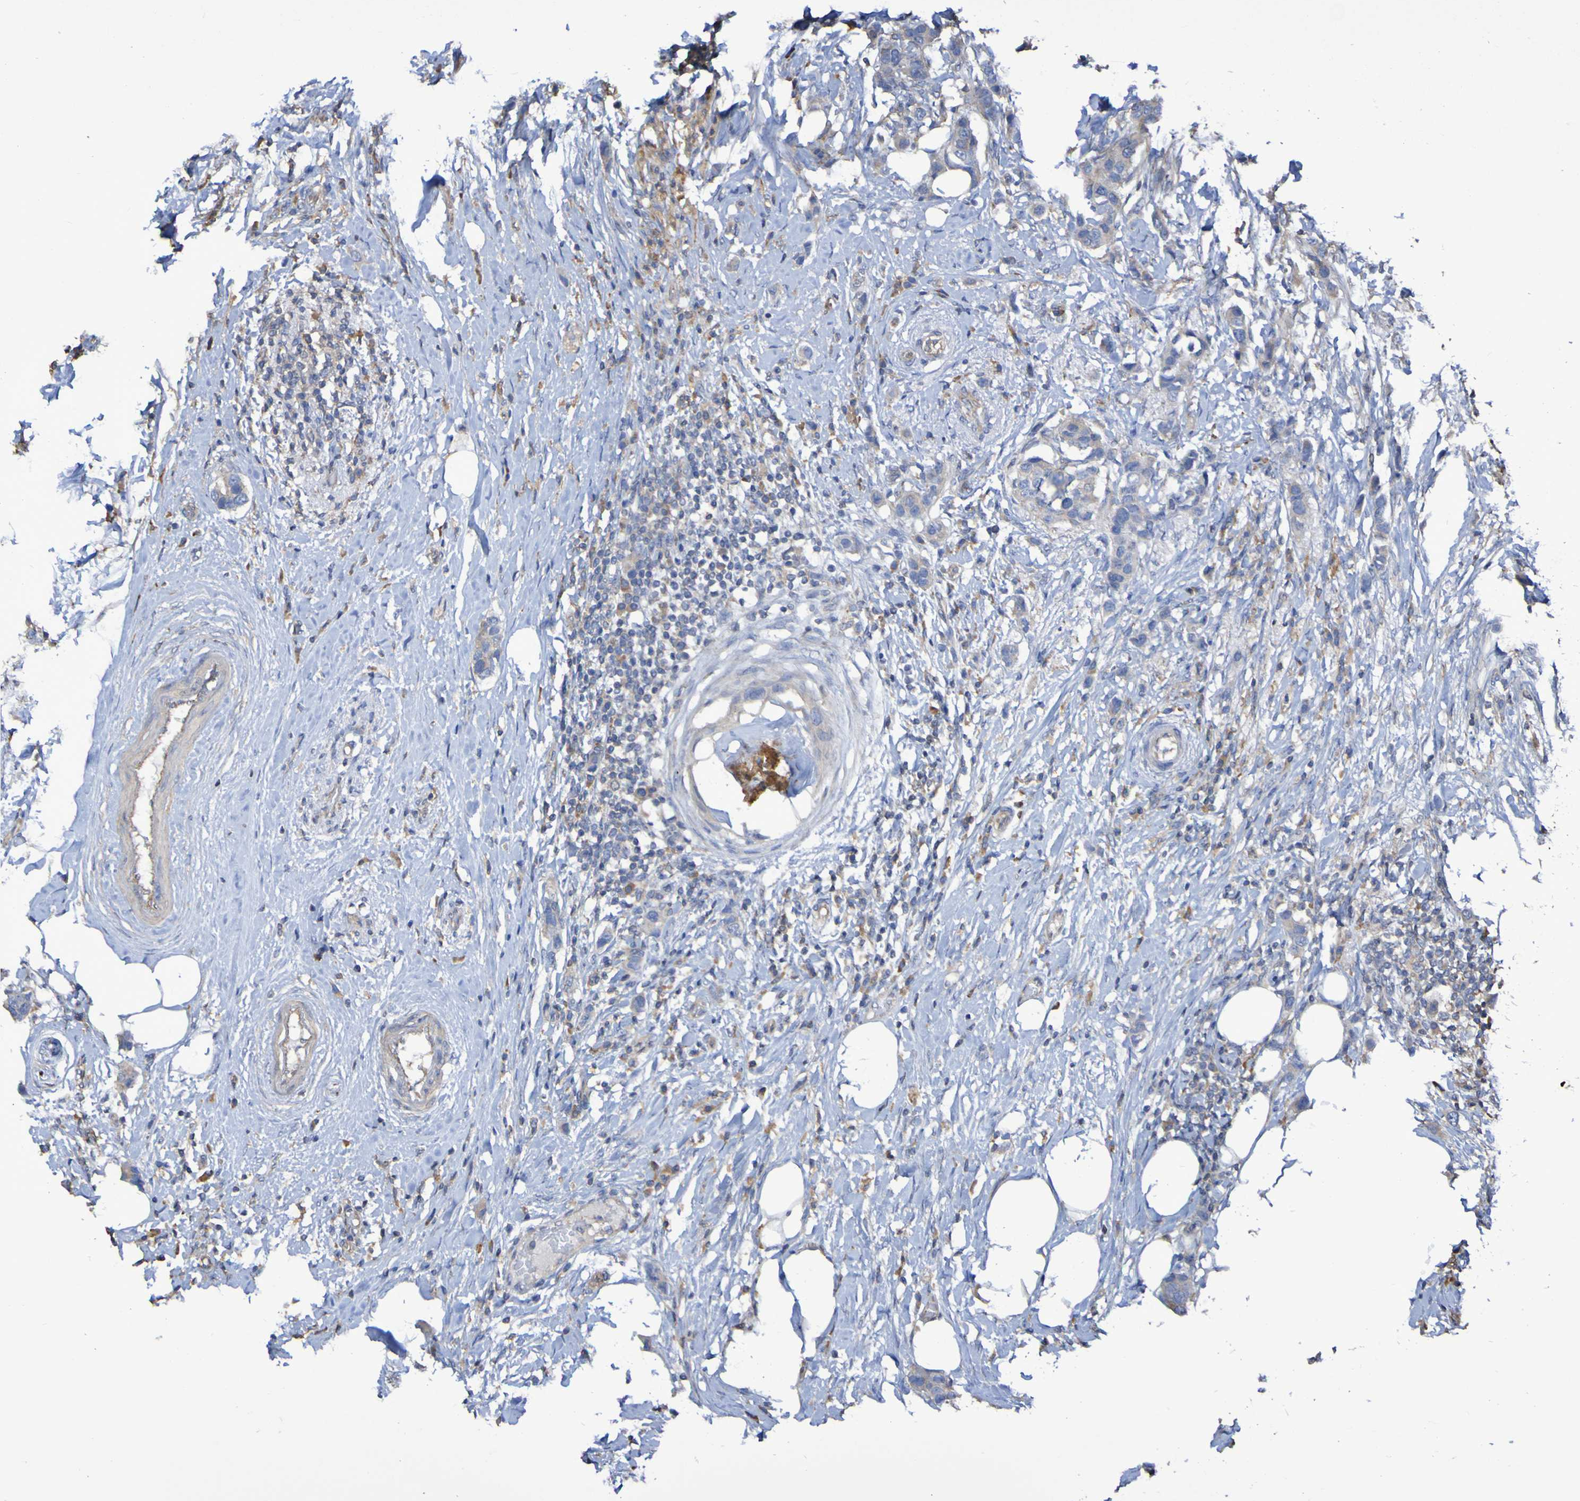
{"staining": {"intensity": "weak", "quantity": ">75%", "location": "cytoplasmic/membranous"}, "tissue": "breast cancer", "cell_type": "Tumor cells", "image_type": "cancer", "snomed": [{"axis": "morphology", "description": "Normal tissue, NOS"}, {"axis": "morphology", "description": "Duct carcinoma"}, {"axis": "topography", "description": "Breast"}], "caption": "DAB immunohistochemical staining of breast cancer reveals weak cytoplasmic/membranous protein positivity in about >75% of tumor cells.", "gene": "SYNJ1", "patient": {"sex": "female", "age": 50}}